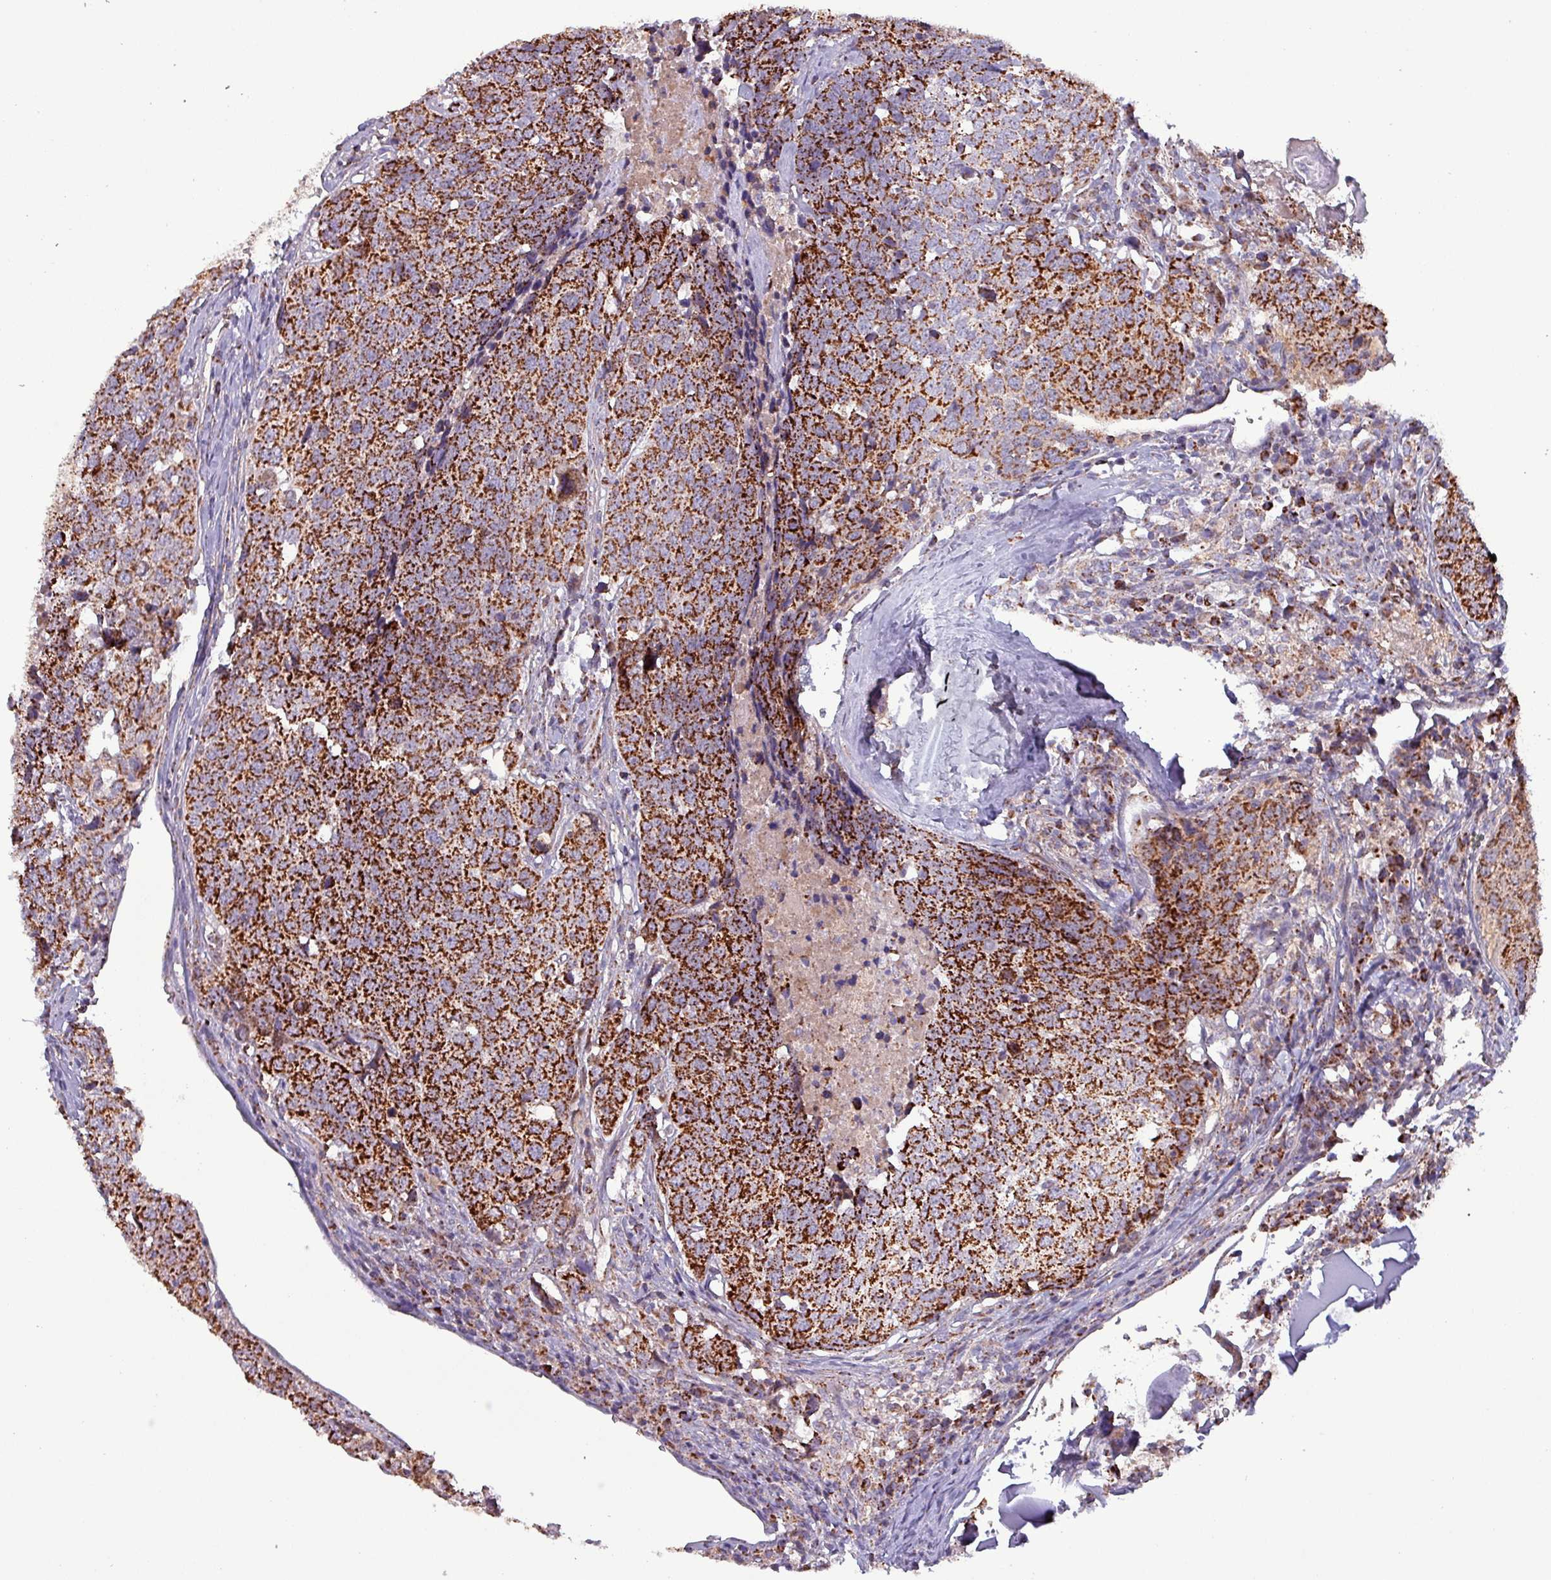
{"staining": {"intensity": "strong", "quantity": ">75%", "location": "cytoplasmic/membranous"}, "tissue": "head and neck cancer", "cell_type": "Tumor cells", "image_type": "cancer", "snomed": [{"axis": "morphology", "description": "Normal tissue, NOS"}, {"axis": "morphology", "description": "Squamous cell carcinoma, NOS"}, {"axis": "topography", "description": "Skeletal muscle"}, {"axis": "topography", "description": "Vascular tissue"}, {"axis": "topography", "description": "Peripheral nerve tissue"}, {"axis": "topography", "description": "Head-Neck"}], "caption": "Head and neck cancer (squamous cell carcinoma) stained with a brown dye demonstrates strong cytoplasmic/membranous positive staining in approximately >75% of tumor cells.", "gene": "ZNF322", "patient": {"sex": "male", "age": 66}}